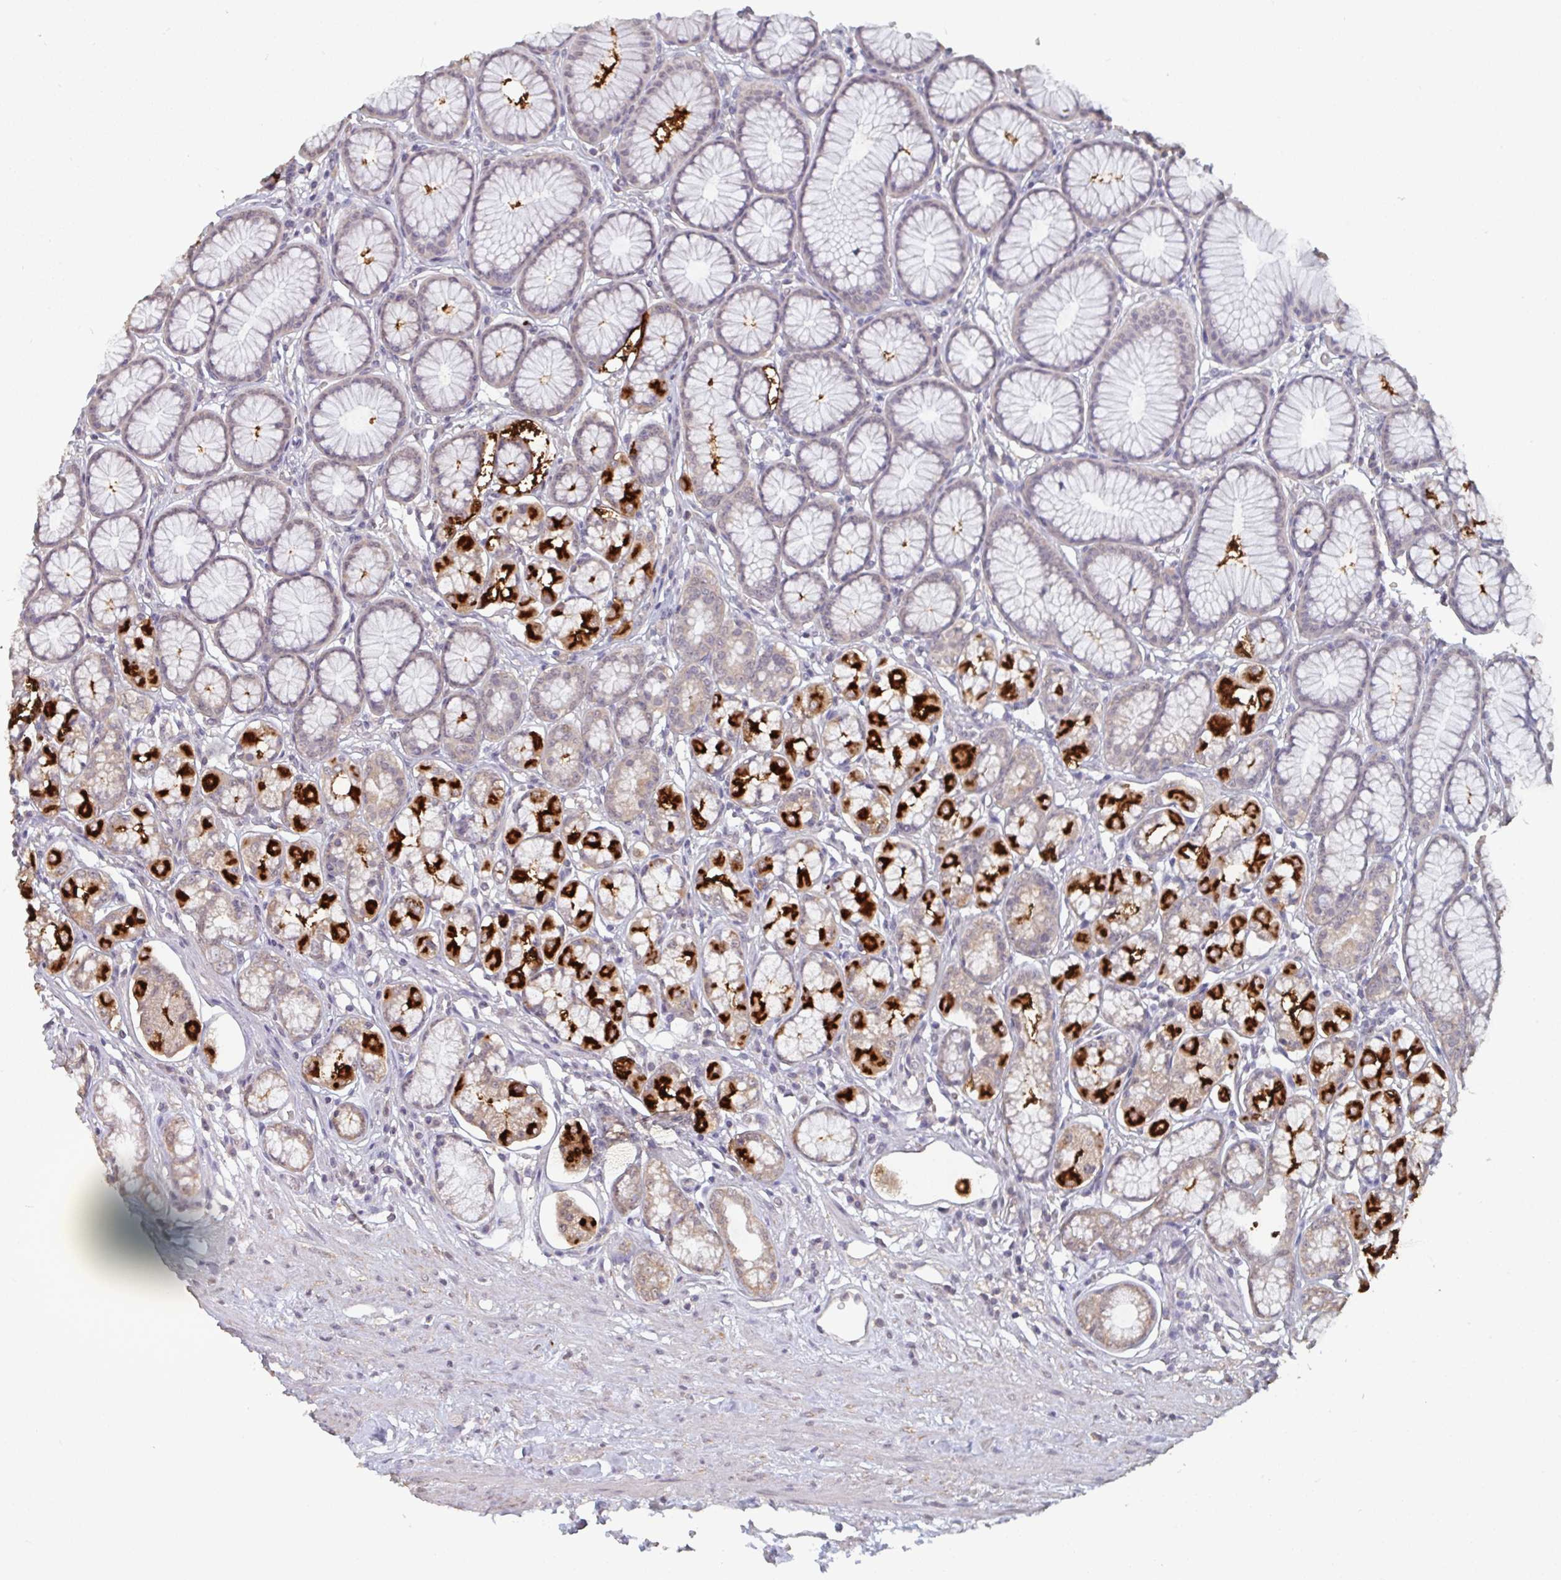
{"staining": {"intensity": "strong", "quantity": "25%-75%", "location": "cytoplasmic/membranous"}, "tissue": "stomach", "cell_type": "Glandular cells", "image_type": "normal", "snomed": [{"axis": "morphology", "description": "Normal tissue, NOS"}, {"axis": "topography", "description": "Stomach"}, {"axis": "topography", "description": "Stomach, lower"}], "caption": "A histopathology image of stomach stained for a protein reveals strong cytoplasmic/membranous brown staining in glandular cells. The staining is performed using DAB (3,3'-diaminobenzidine) brown chromogen to label protein expression. The nuclei are counter-stained blue using hematoxylin.", "gene": "LIX1", "patient": {"sex": "male", "age": 76}}